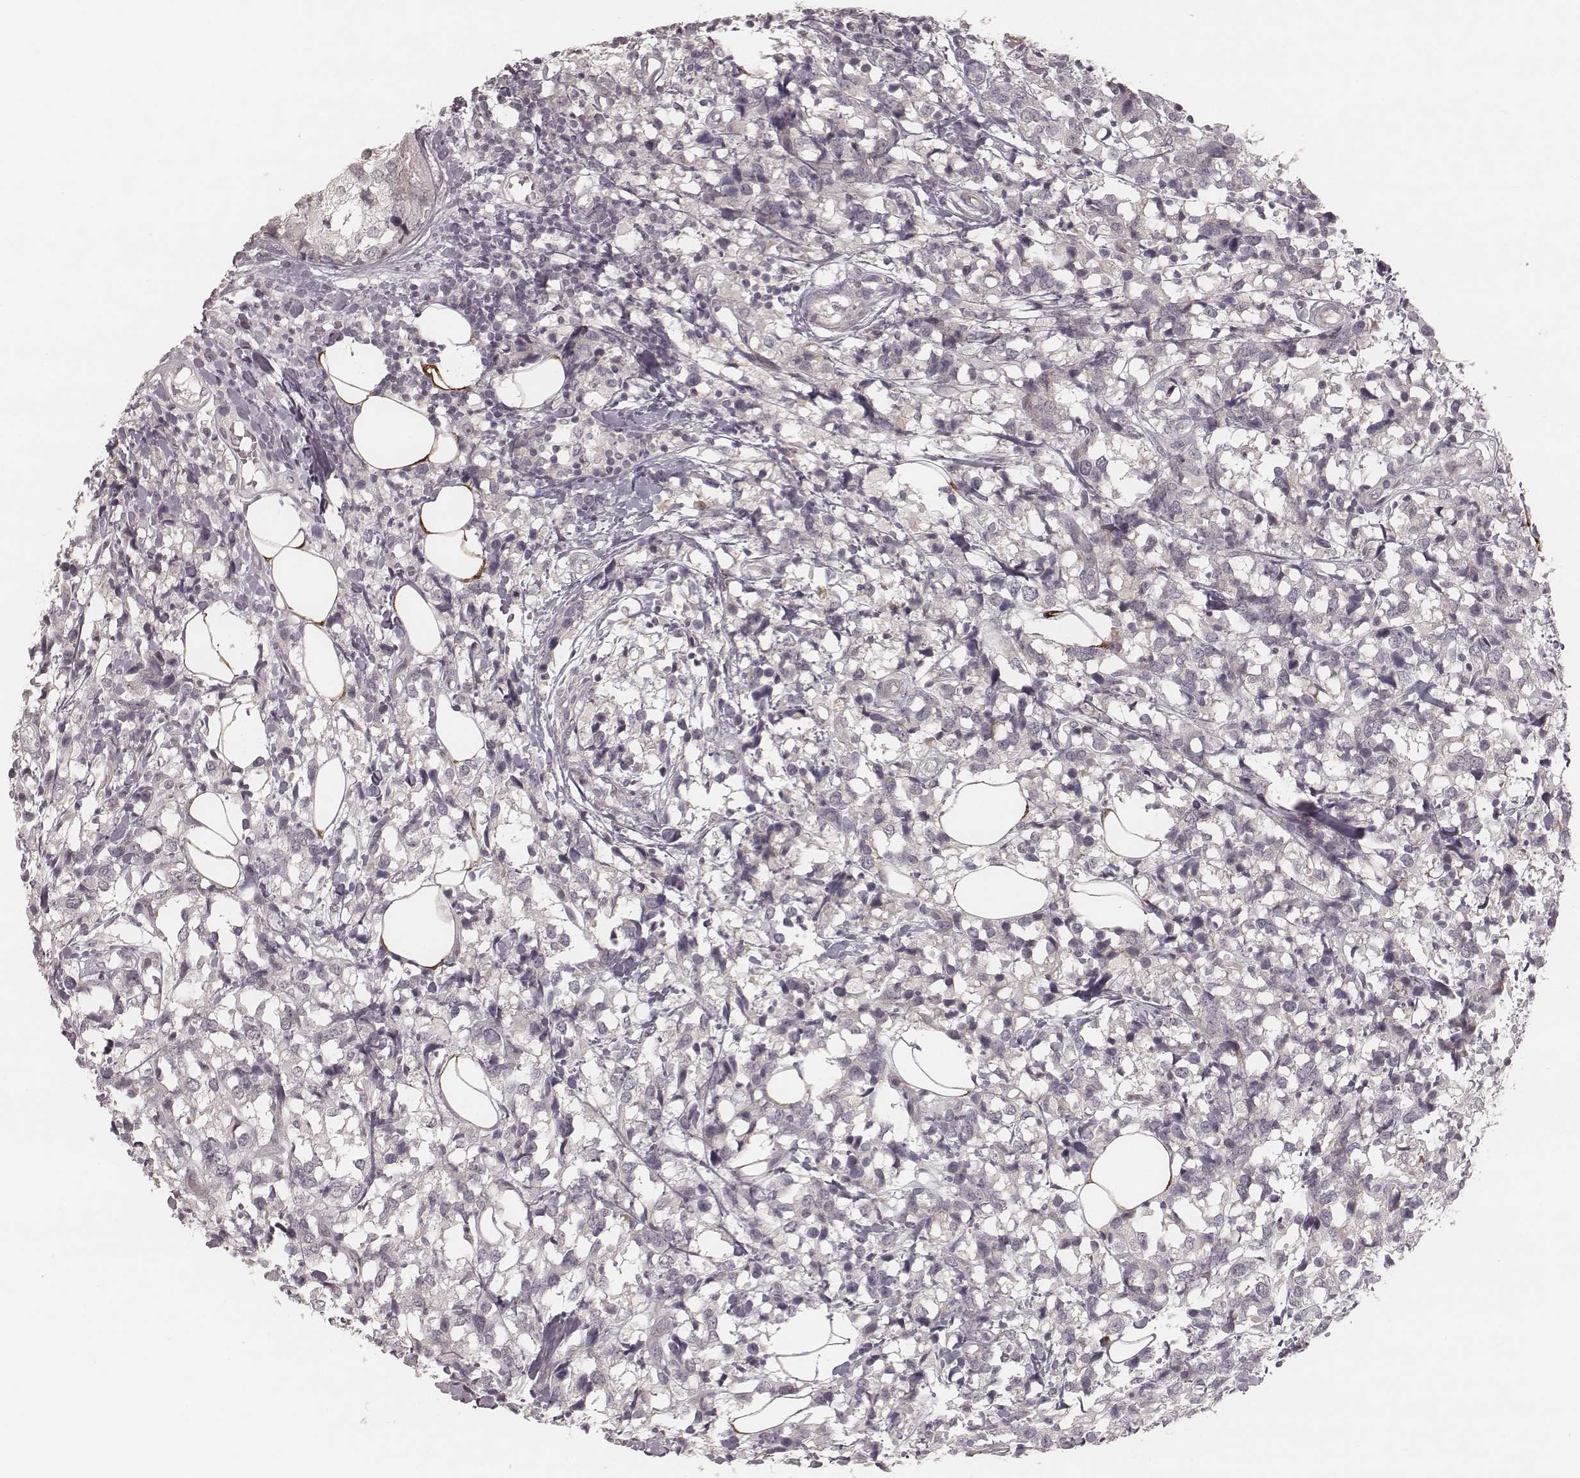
{"staining": {"intensity": "negative", "quantity": "none", "location": "none"}, "tissue": "breast cancer", "cell_type": "Tumor cells", "image_type": "cancer", "snomed": [{"axis": "morphology", "description": "Lobular carcinoma"}, {"axis": "topography", "description": "Breast"}], "caption": "Tumor cells show no significant expression in breast lobular carcinoma. Brightfield microscopy of IHC stained with DAB (brown) and hematoxylin (blue), captured at high magnification.", "gene": "ACACB", "patient": {"sex": "female", "age": 59}}